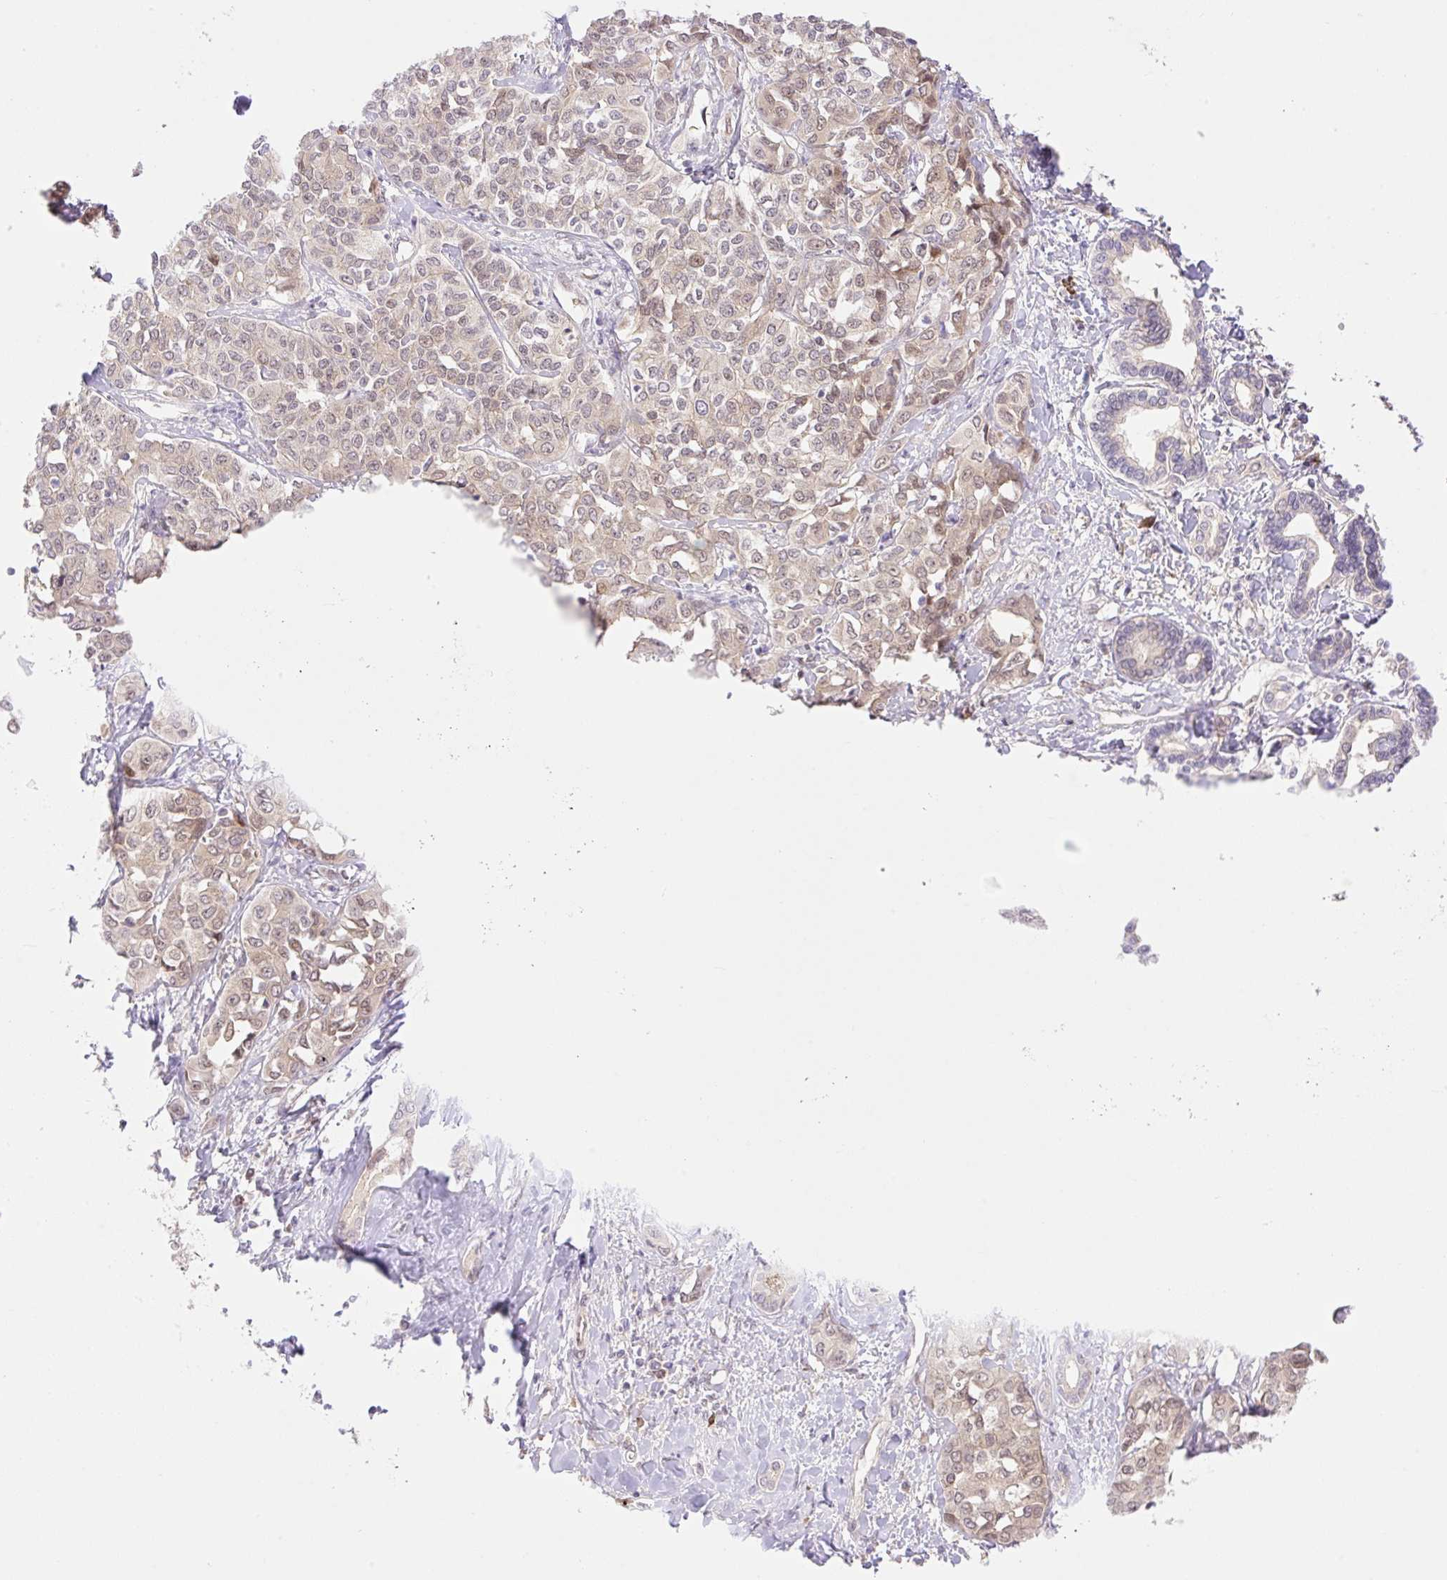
{"staining": {"intensity": "weak", "quantity": ">75%", "location": "cytoplasmic/membranous,nuclear"}, "tissue": "liver cancer", "cell_type": "Tumor cells", "image_type": "cancer", "snomed": [{"axis": "morphology", "description": "Cholangiocarcinoma"}, {"axis": "topography", "description": "Liver"}], "caption": "Tumor cells show low levels of weak cytoplasmic/membranous and nuclear positivity in approximately >75% of cells in human liver cancer.", "gene": "VPS25", "patient": {"sex": "female", "age": 77}}